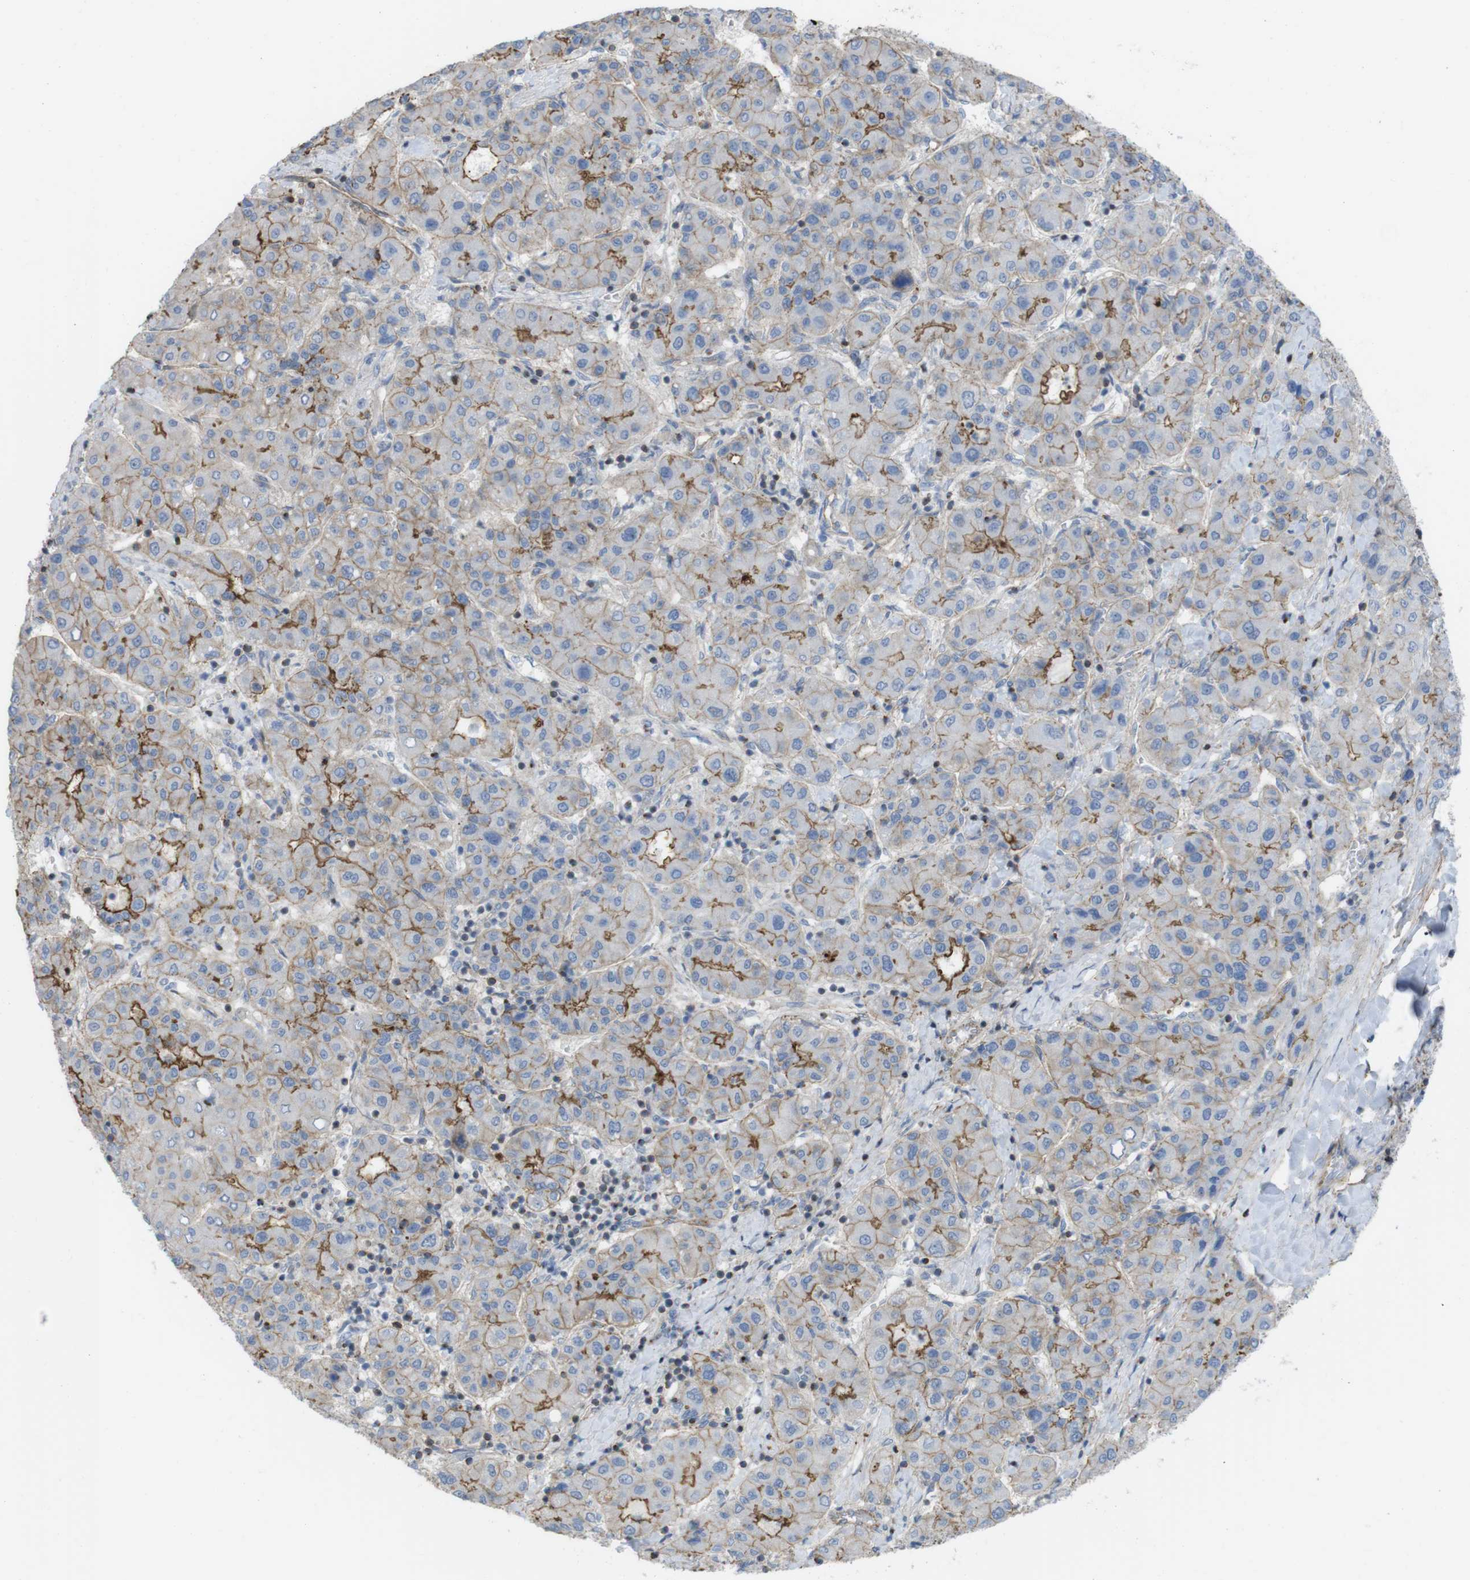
{"staining": {"intensity": "moderate", "quantity": "25%-75%", "location": "cytoplasmic/membranous"}, "tissue": "liver cancer", "cell_type": "Tumor cells", "image_type": "cancer", "snomed": [{"axis": "morphology", "description": "Carcinoma, Hepatocellular, NOS"}, {"axis": "topography", "description": "Liver"}], "caption": "Human liver hepatocellular carcinoma stained with a protein marker shows moderate staining in tumor cells.", "gene": "PREX2", "patient": {"sex": "male", "age": 65}}